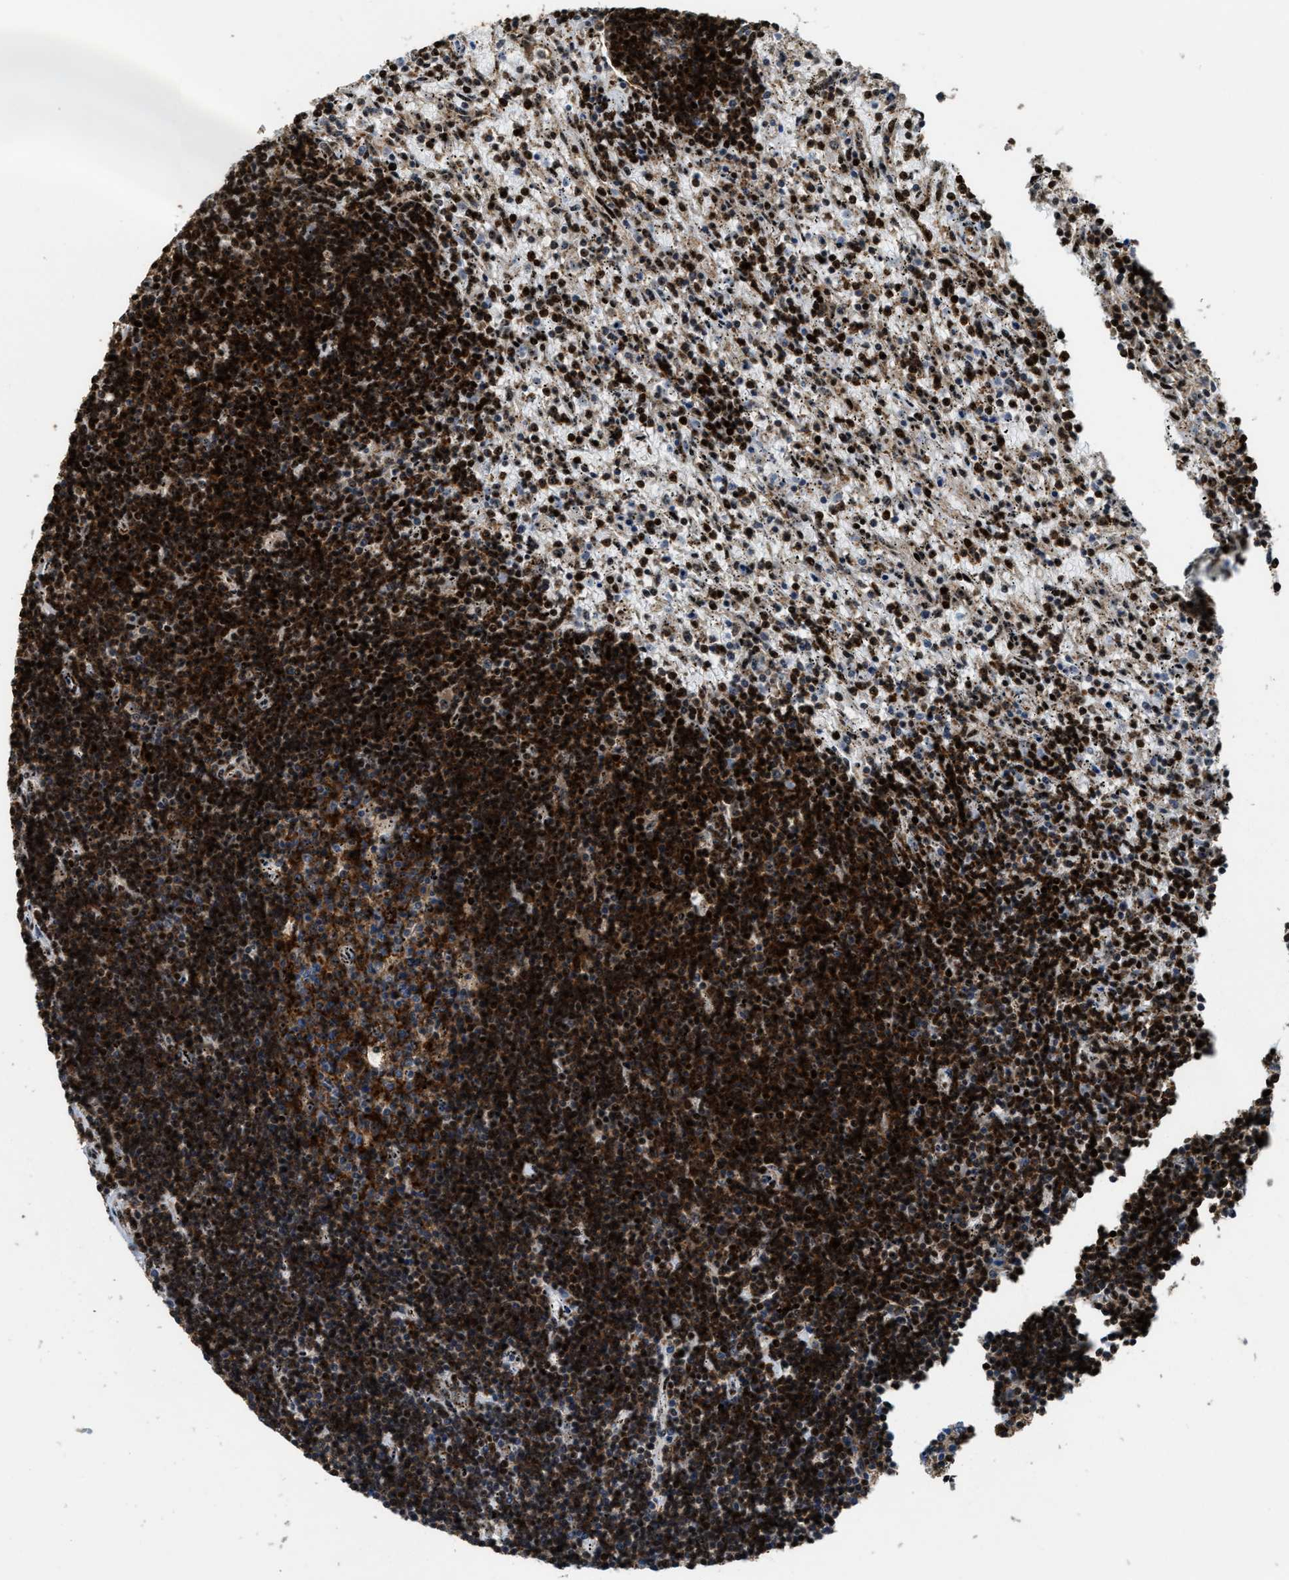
{"staining": {"intensity": "strong", "quantity": ">75%", "location": "nuclear"}, "tissue": "lymphoma", "cell_type": "Tumor cells", "image_type": "cancer", "snomed": [{"axis": "morphology", "description": "Malignant lymphoma, non-Hodgkin's type, Low grade"}, {"axis": "topography", "description": "Spleen"}], "caption": "This micrograph displays lymphoma stained with IHC to label a protein in brown. The nuclear of tumor cells show strong positivity for the protein. Nuclei are counter-stained blue.", "gene": "ZNF687", "patient": {"sex": "male", "age": 76}}